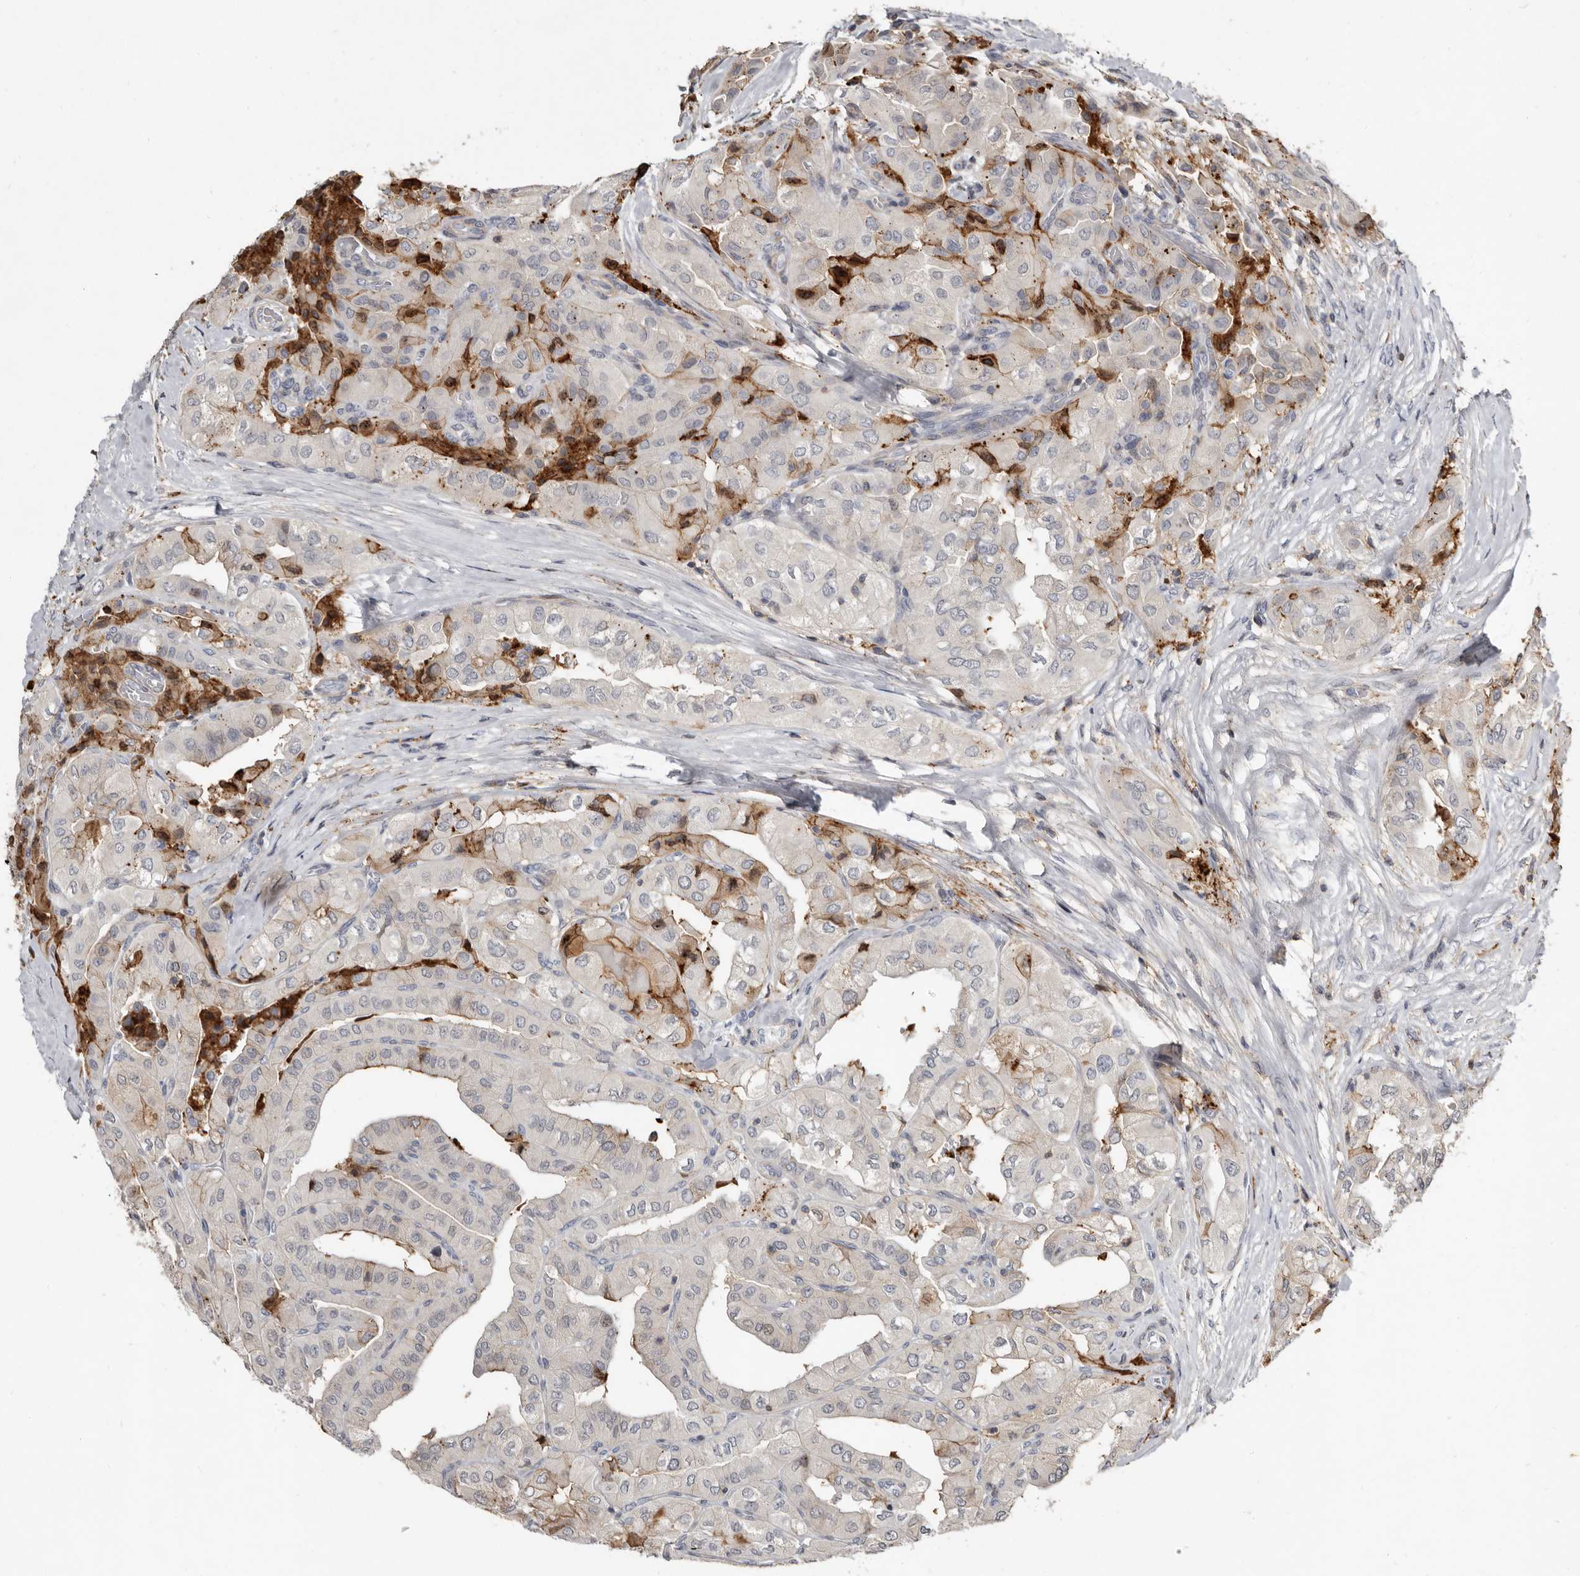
{"staining": {"intensity": "negative", "quantity": "none", "location": "none"}, "tissue": "thyroid cancer", "cell_type": "Tumor cells", "image_type": "cancer", "snomed": [{"axis": "morphology", "description": "Papillary adenocarcinoma, NOS"}, {"axis": "topography", "description": "Thyroid gland"}], "caption": "High magnification brightfield microscopy of papillary adenocarcinoma (thyroid) stained with DAB (3,3'-diaminobenzidine) (brown) and counterstained with hematoxylin (blue): tumor cells show no significant staining. (DAB (3,3'-diaminobenzidine) immunohistochemistry visualized using brightfield microscopy, high magnification).", "gene": "KIF26B", "patient": {"sex": "female", "age": 59}}